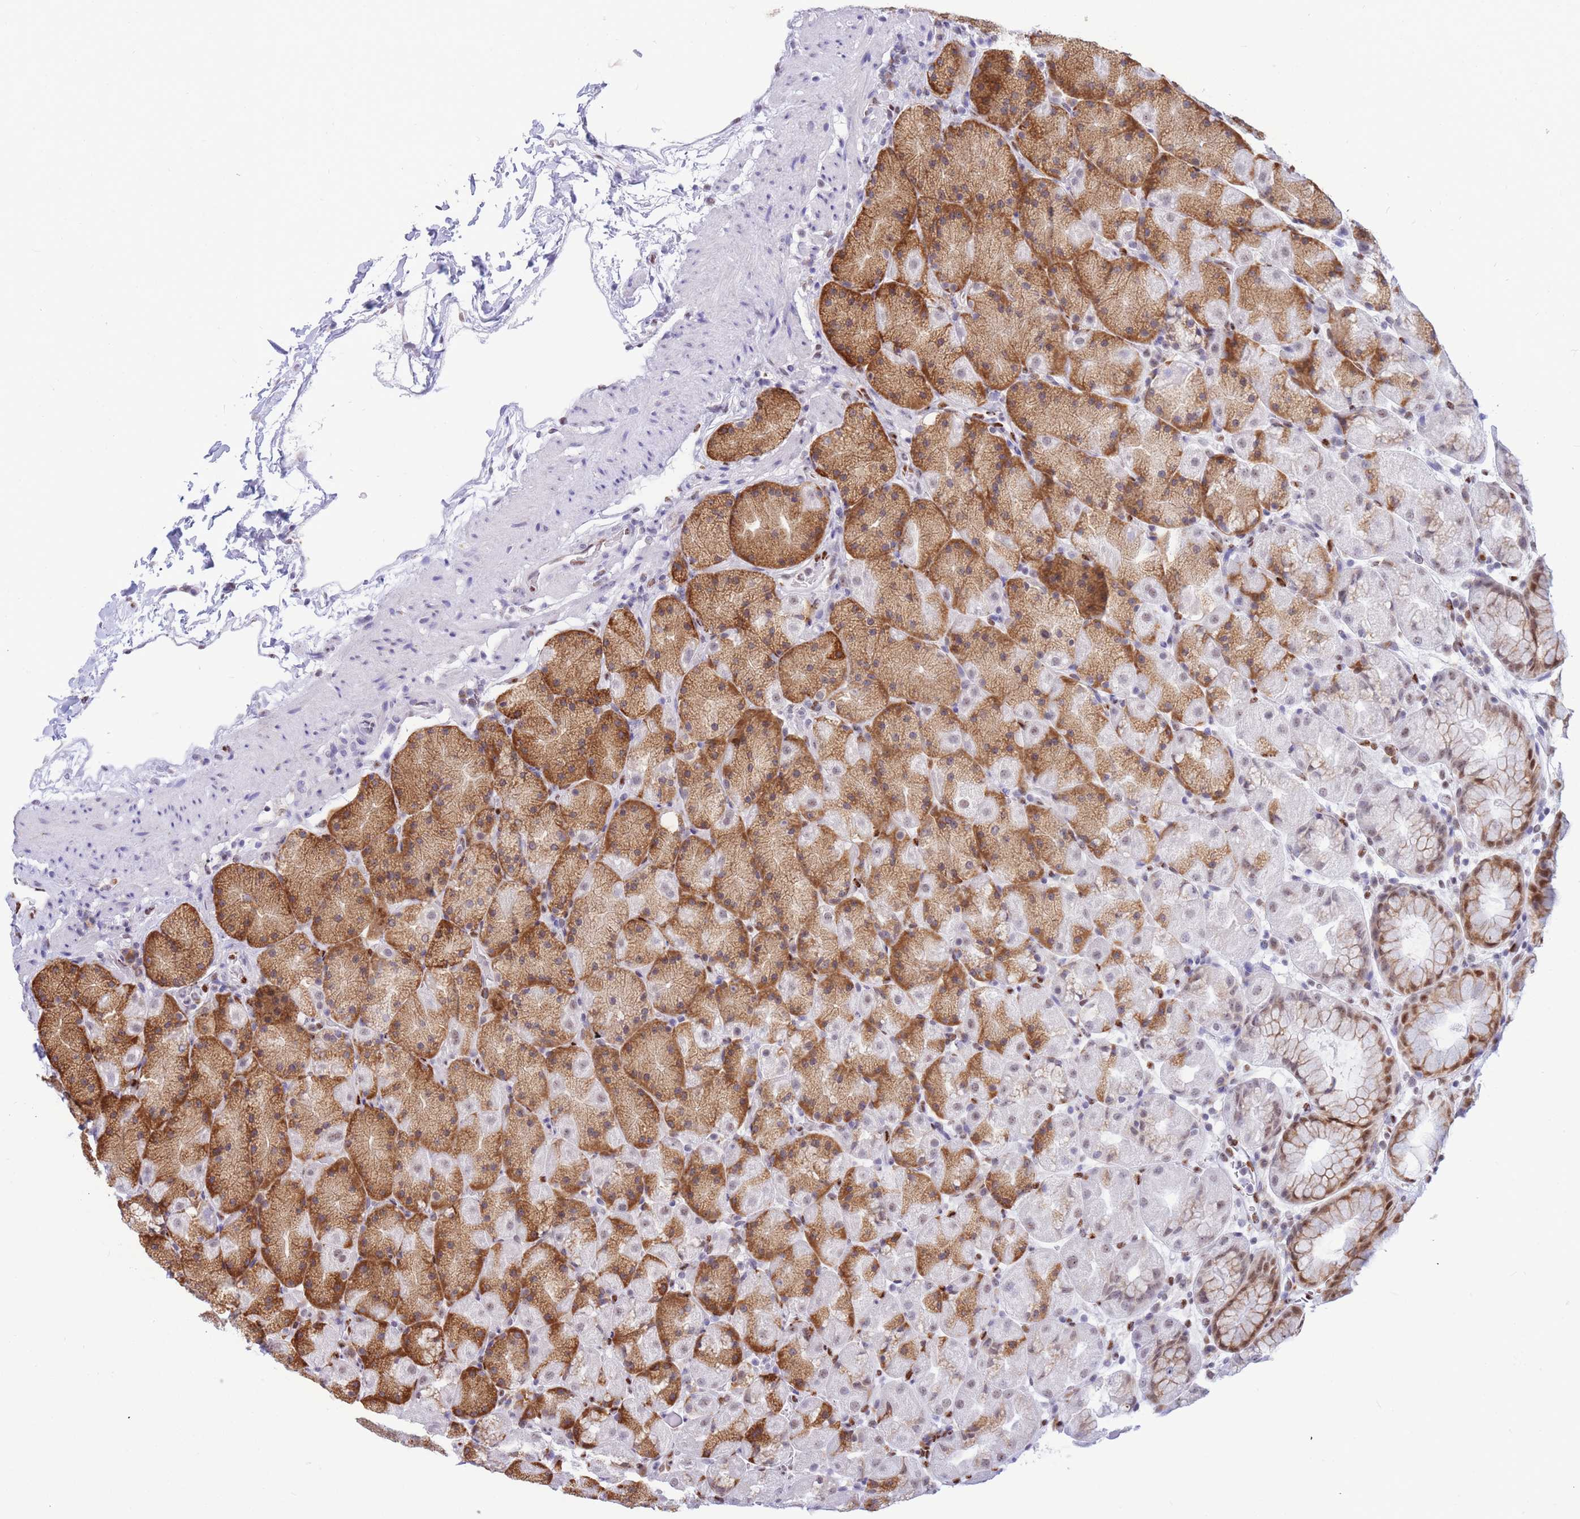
{"staining": {"intensity": "moderate", "quantity": "25%-75%", "location": "cytoplasmic/membranous,nuclear"}, "tissue": "stomach", "cell_type": "Glandular cells", "image_type": "normal", "snomed": [{"axis": "morphology", "description": "Normal tissue, NOS"}, {"axis": "topography", "description": "Stomach, upper"}, {"axis": "topography", "description": "Stomach, lower"}], "caption": "Immunohistochemical staining of unremarkable stomach exhibits 25%-75% levels of moderate cytoplasmic/membranous,nuclear protein expression in approximately 25%-75% of glandular cells.", "gene": "FAM153A", "patient": {"sex": "male", "age": 67}}